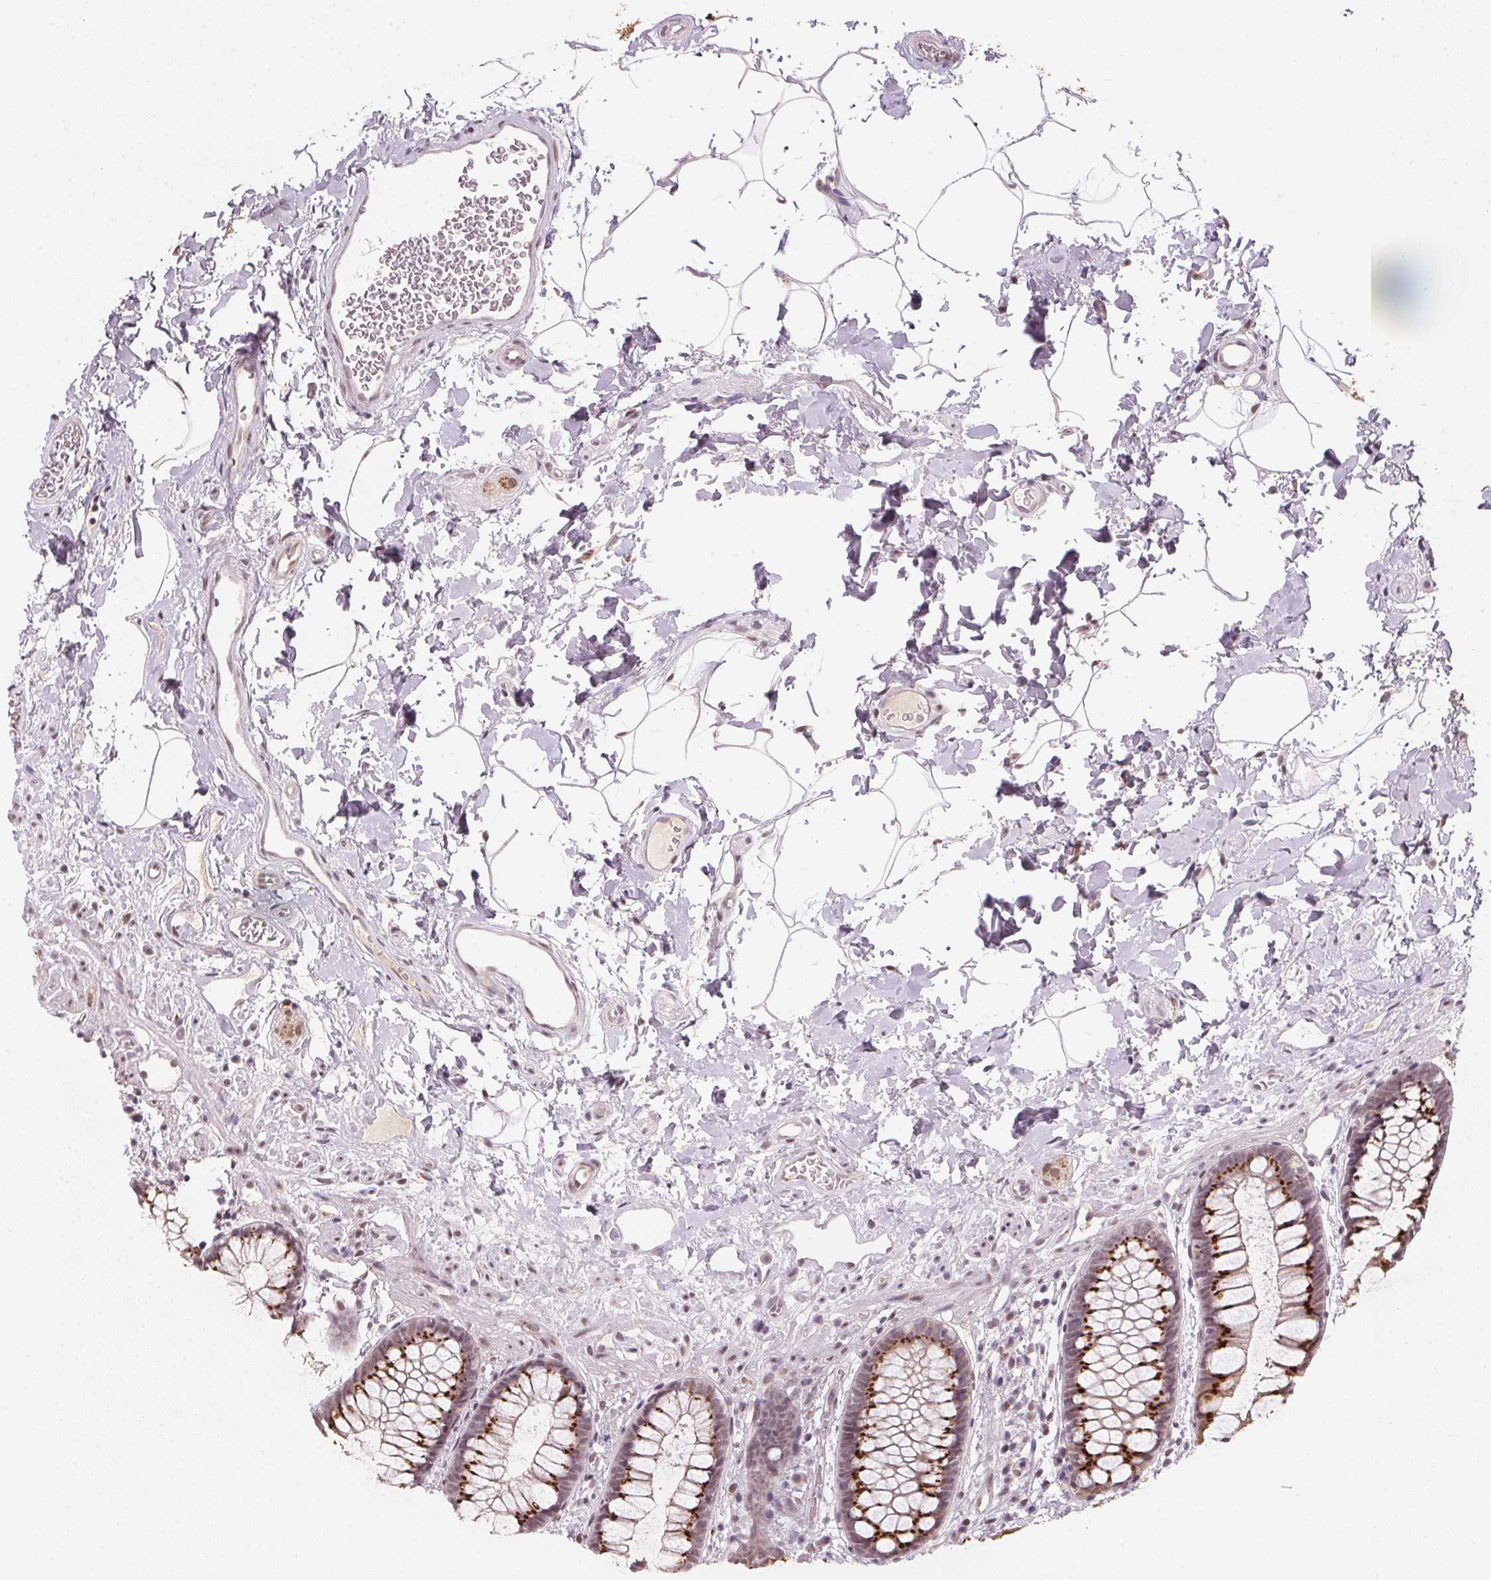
{"staining": {"intensity": "strong", "quantity": ">75%", "location": "cytoplasmic/membranous"}, "tissue": "rectum", "cell_type": "Glandular cells", "image_type": "normal", "snomed": [{"axis": "morphology", "description": "Normal tissue, NOS"}, {"axis": "topography", "description": "Rectum"}], "caption": "Strong cytoplasmic/membranous protein expression is seen in about >75% of glandular cells in rectum.", "gene": "RAB22A", "patient": {"sex": "female", "age": 62}}